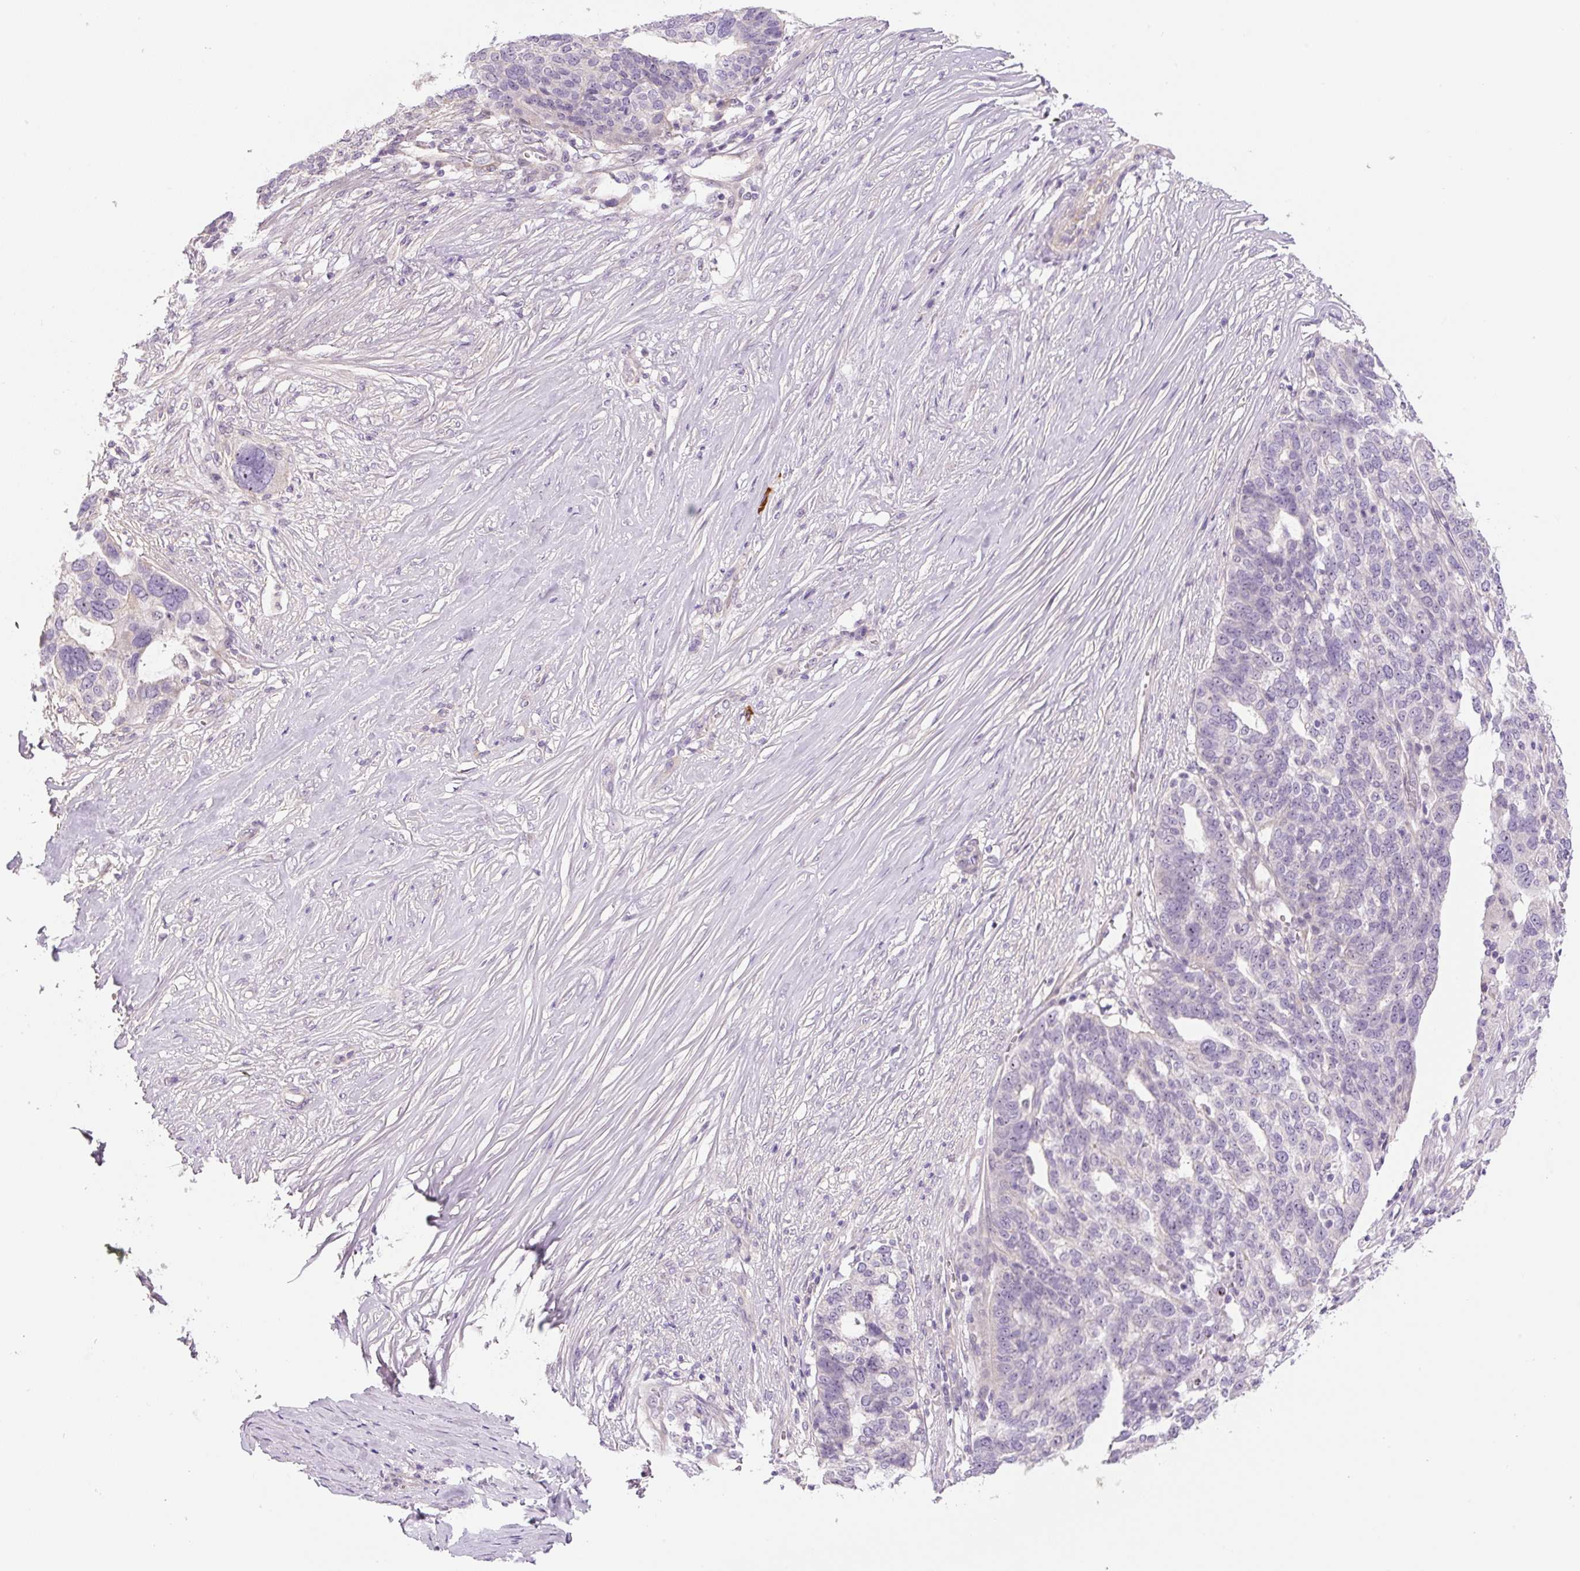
{"staining": {"intensity": "negative", "quantity": "none", "location": "none"}, "tissue": "ovarian cancer", "cell_type": "Tumor cells", "image_type": "cancer", "snomed": [{"axis": "morphology", "description": "Cystadenocarcinoma, serous, NOS"}, {"axis": "topography", "description": "Ovary"}], "caption": "This image is of ovarian cancer stained with immunohistochemistry to label a protein in brown with the nuclei are counter-stained blue. There is no expression in tumor cells.", "gene": "TMEM151B", "patient": {"sex": "female", "age": 59}}